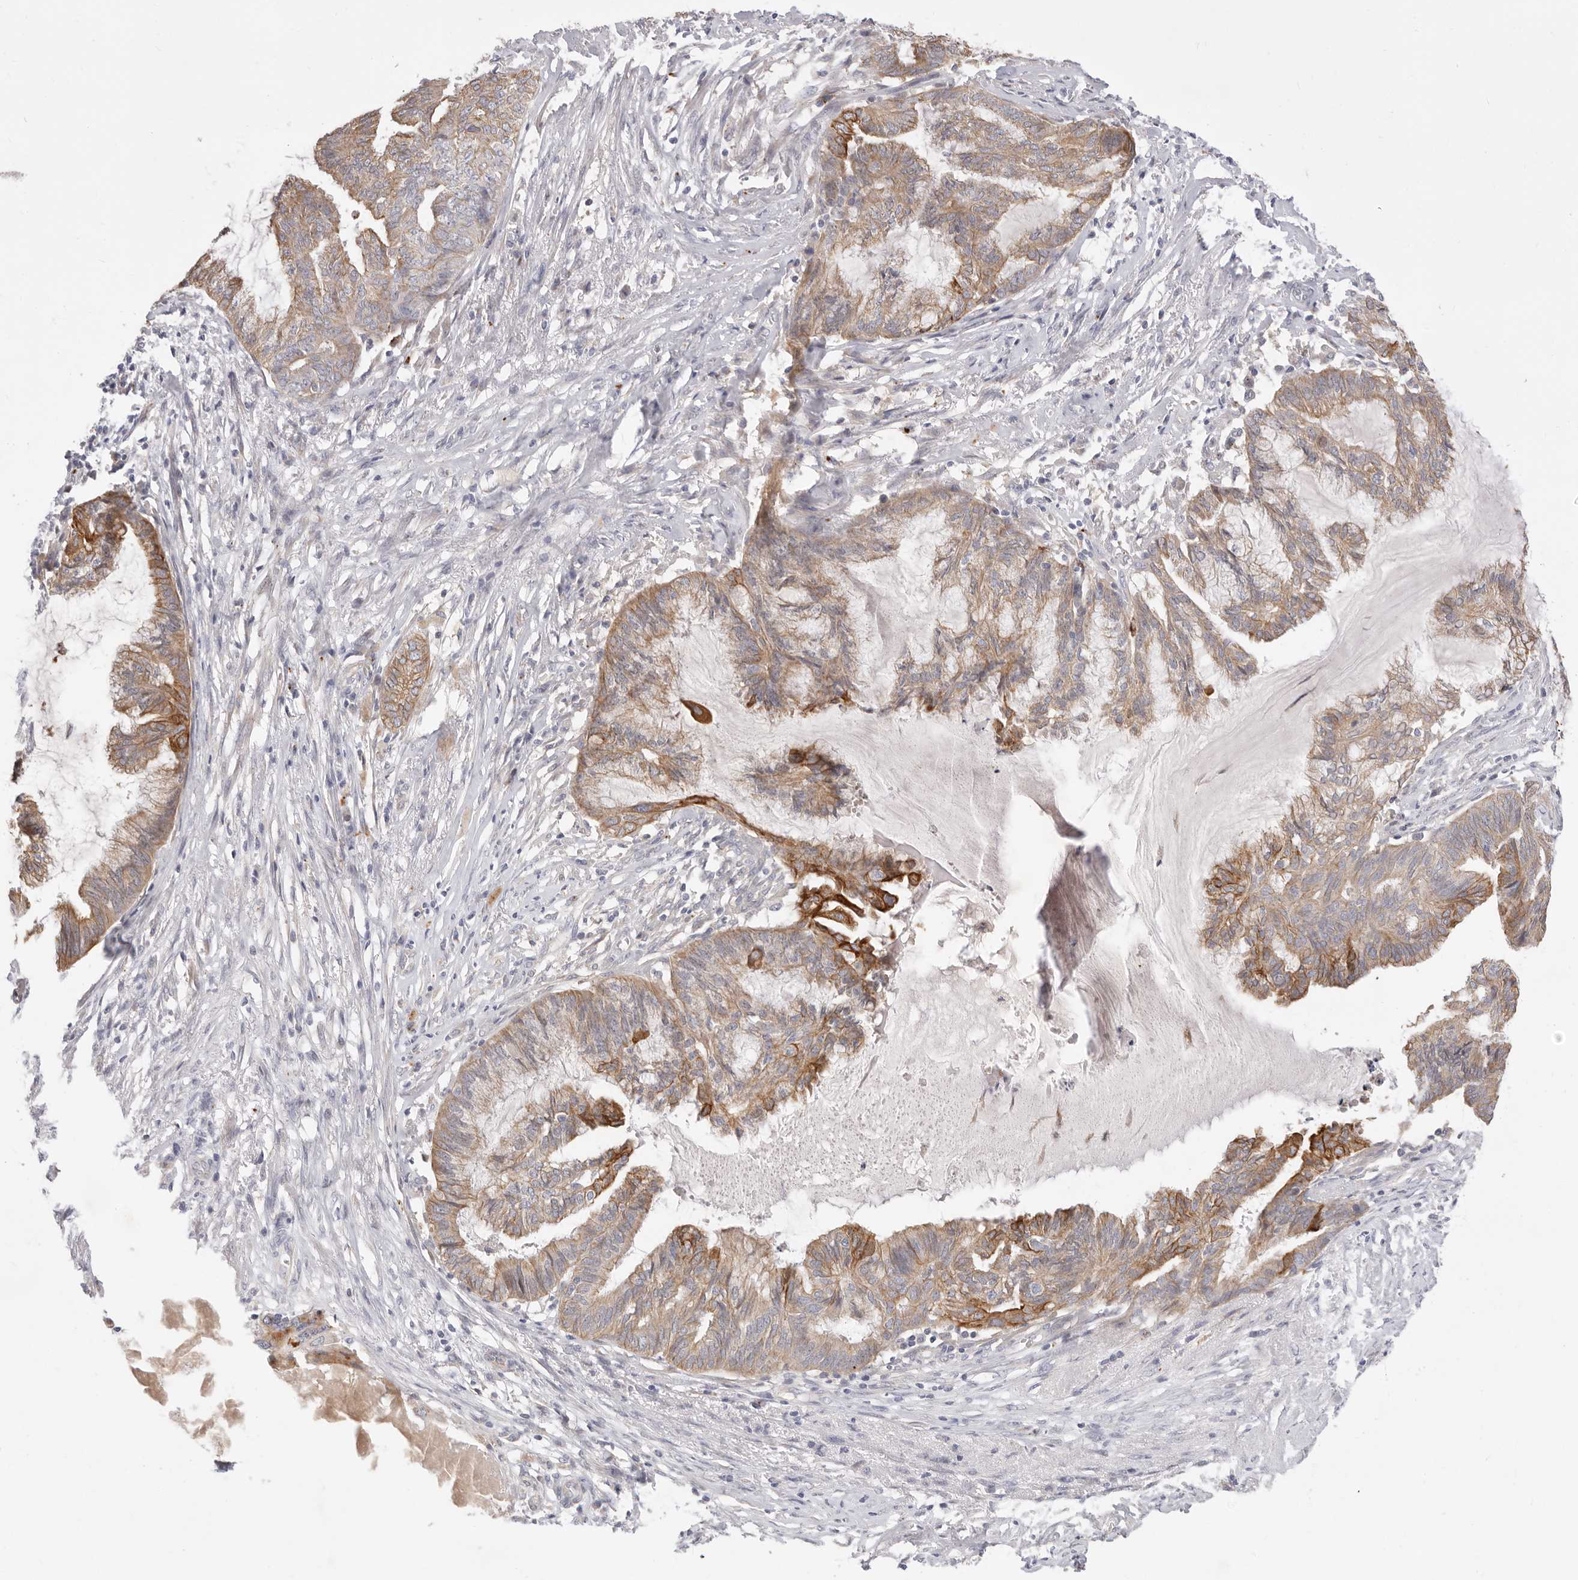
{"staining": {"intensity": "moderate", "quantity": ">75%", "location": "cytoplasmic/membranous"}, "tissue": "endometrial cancer", "cell_type": "Tumor cells", "image_type": "cancer", "snomed": [{"axis": "morphology", "description": "Adenocarcinoma, NOS"}, {"axis": "topography", "description": "Endometrium"}], "caption": "Immunohistochemistry of human adenocarcinoma (endometrial) reveals medium levels of moderate cytoplasmic/membranous staining in about >75% of tumor cells. The staining is performed using DAB brown chromogen to label protein expression. The nuclei are counter-stained blue using hematoxylin.", "gene": "USH1C", "patient": {"sex": "female", "age": 86}}